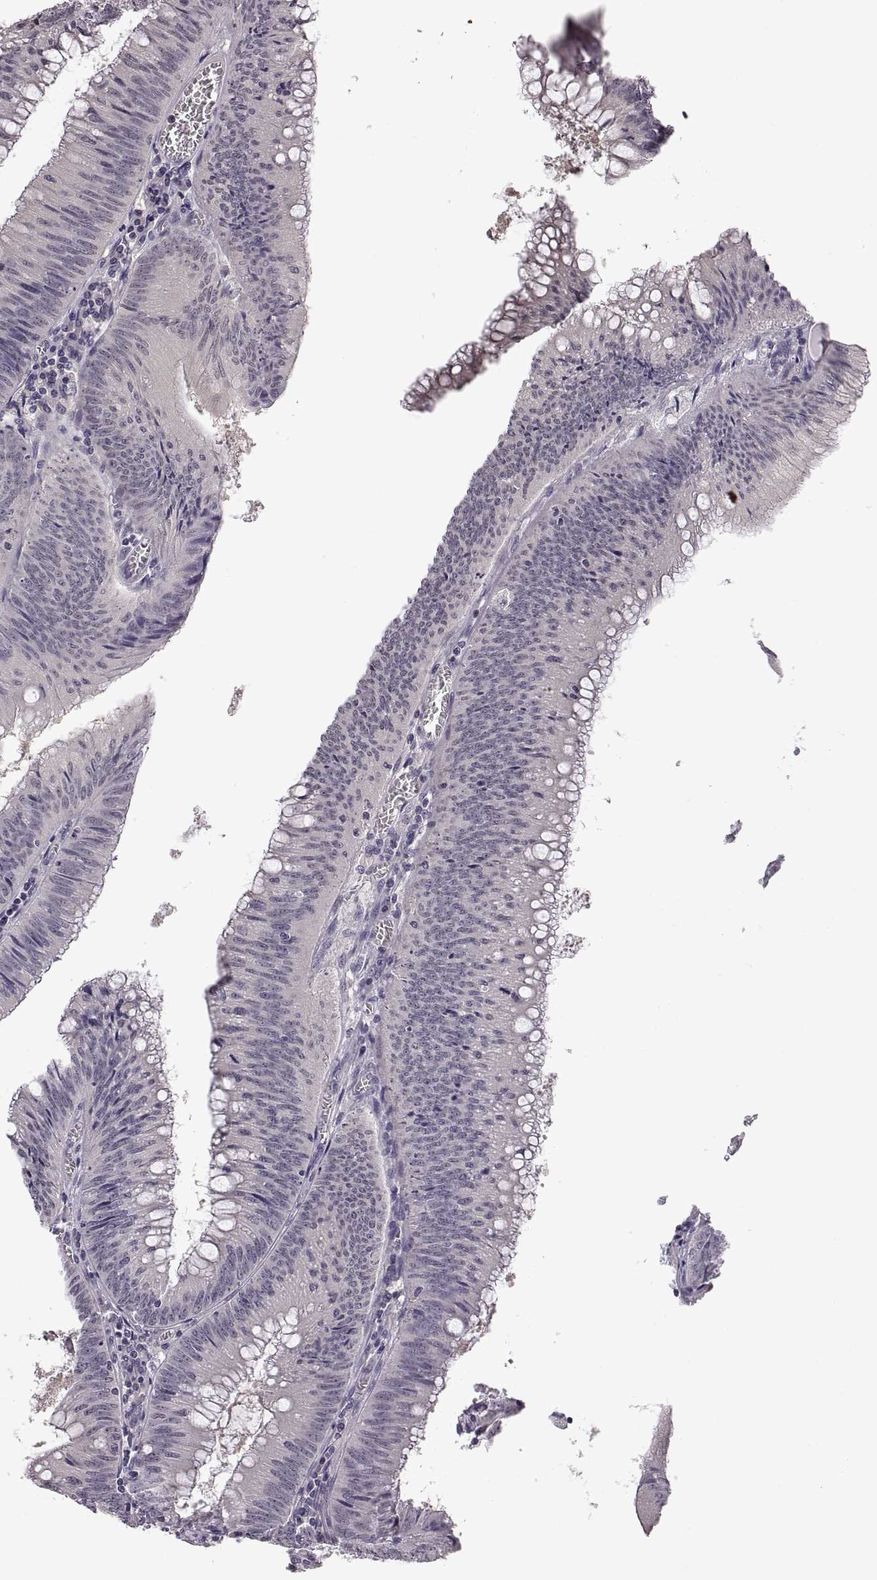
{"staining": {"intensity": "negative", "quantity": "none", "location": "none"}, "tissue": "colorectal cancer", "cell_type": "Tumor cells", "image_type": "cancer", "snomed": [{"axis": "morphology", "description": "Adenocarcinoma, NOS"}, {"axis": "topography", "description": "Rectum"}], "caption": "High power microscopy image of an immunohistochemistry histopathology image of colorectal adenocarcinoma, revealing no significant positivity in tumor cells.", "gene": "C10orf62", "patient": {"sex": "female", "age": 72}}